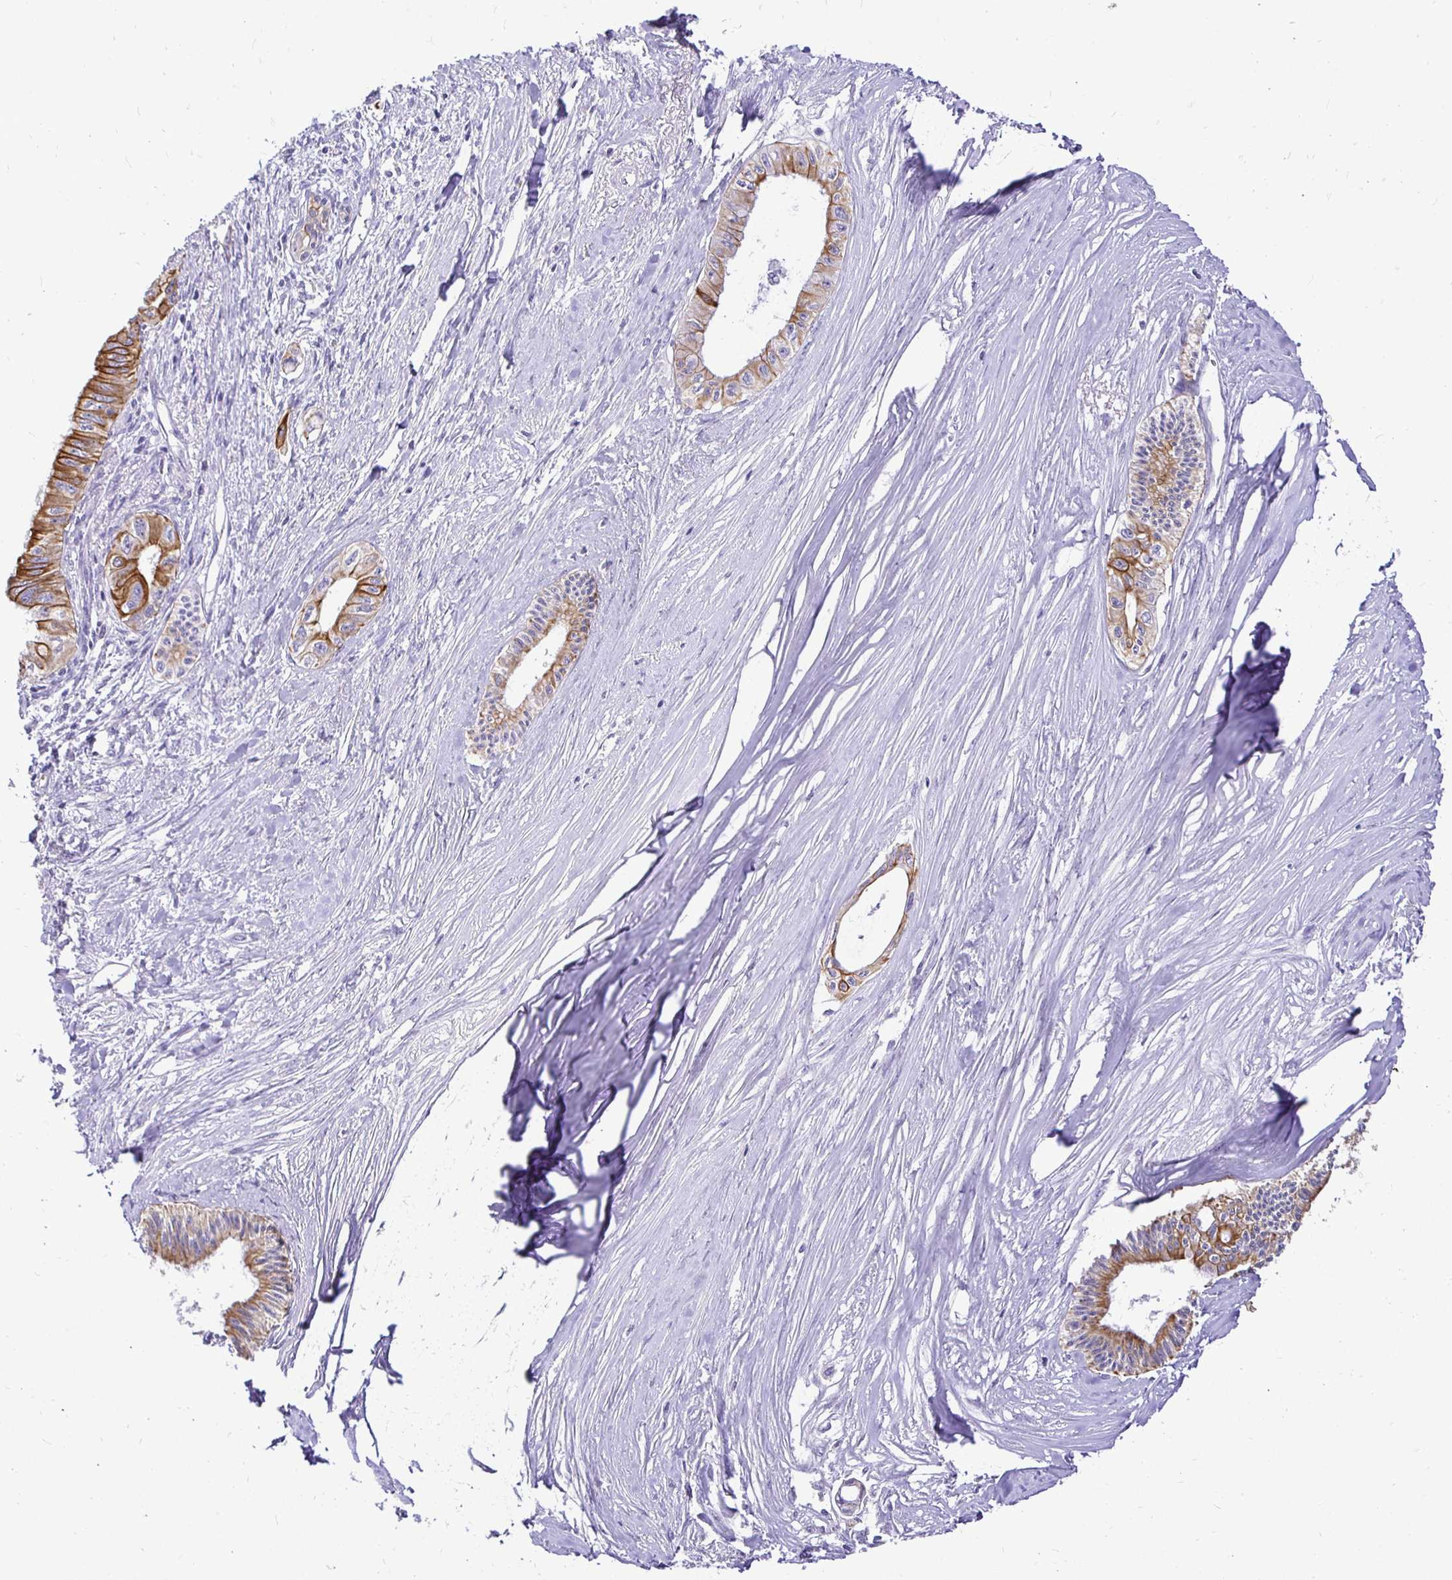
{"staining": {"intensity": "moderate", "quantity": ">75%", "location": "cytoplasmic/membranous"}, "tissue": "pancreatic cancer", "cell_type": "Tumor cells", "image_type": "cancer", "snomed": [{"axis": "morphology", "description": "Adenocarcinoma, NOS"}, {"axis": "topography", "description": "Pancreas"}], "caption": "Protein staining displays moderate cytoplasmic/membranous expression in approximately >75% of tumor cells in pancreatic cancer (adenocarcinoma). (brown staining indicates protein expression, while blue staining denotes nuclei).", "gene": "TAF1D", "patient": {"sex": "male", "age": 71}}